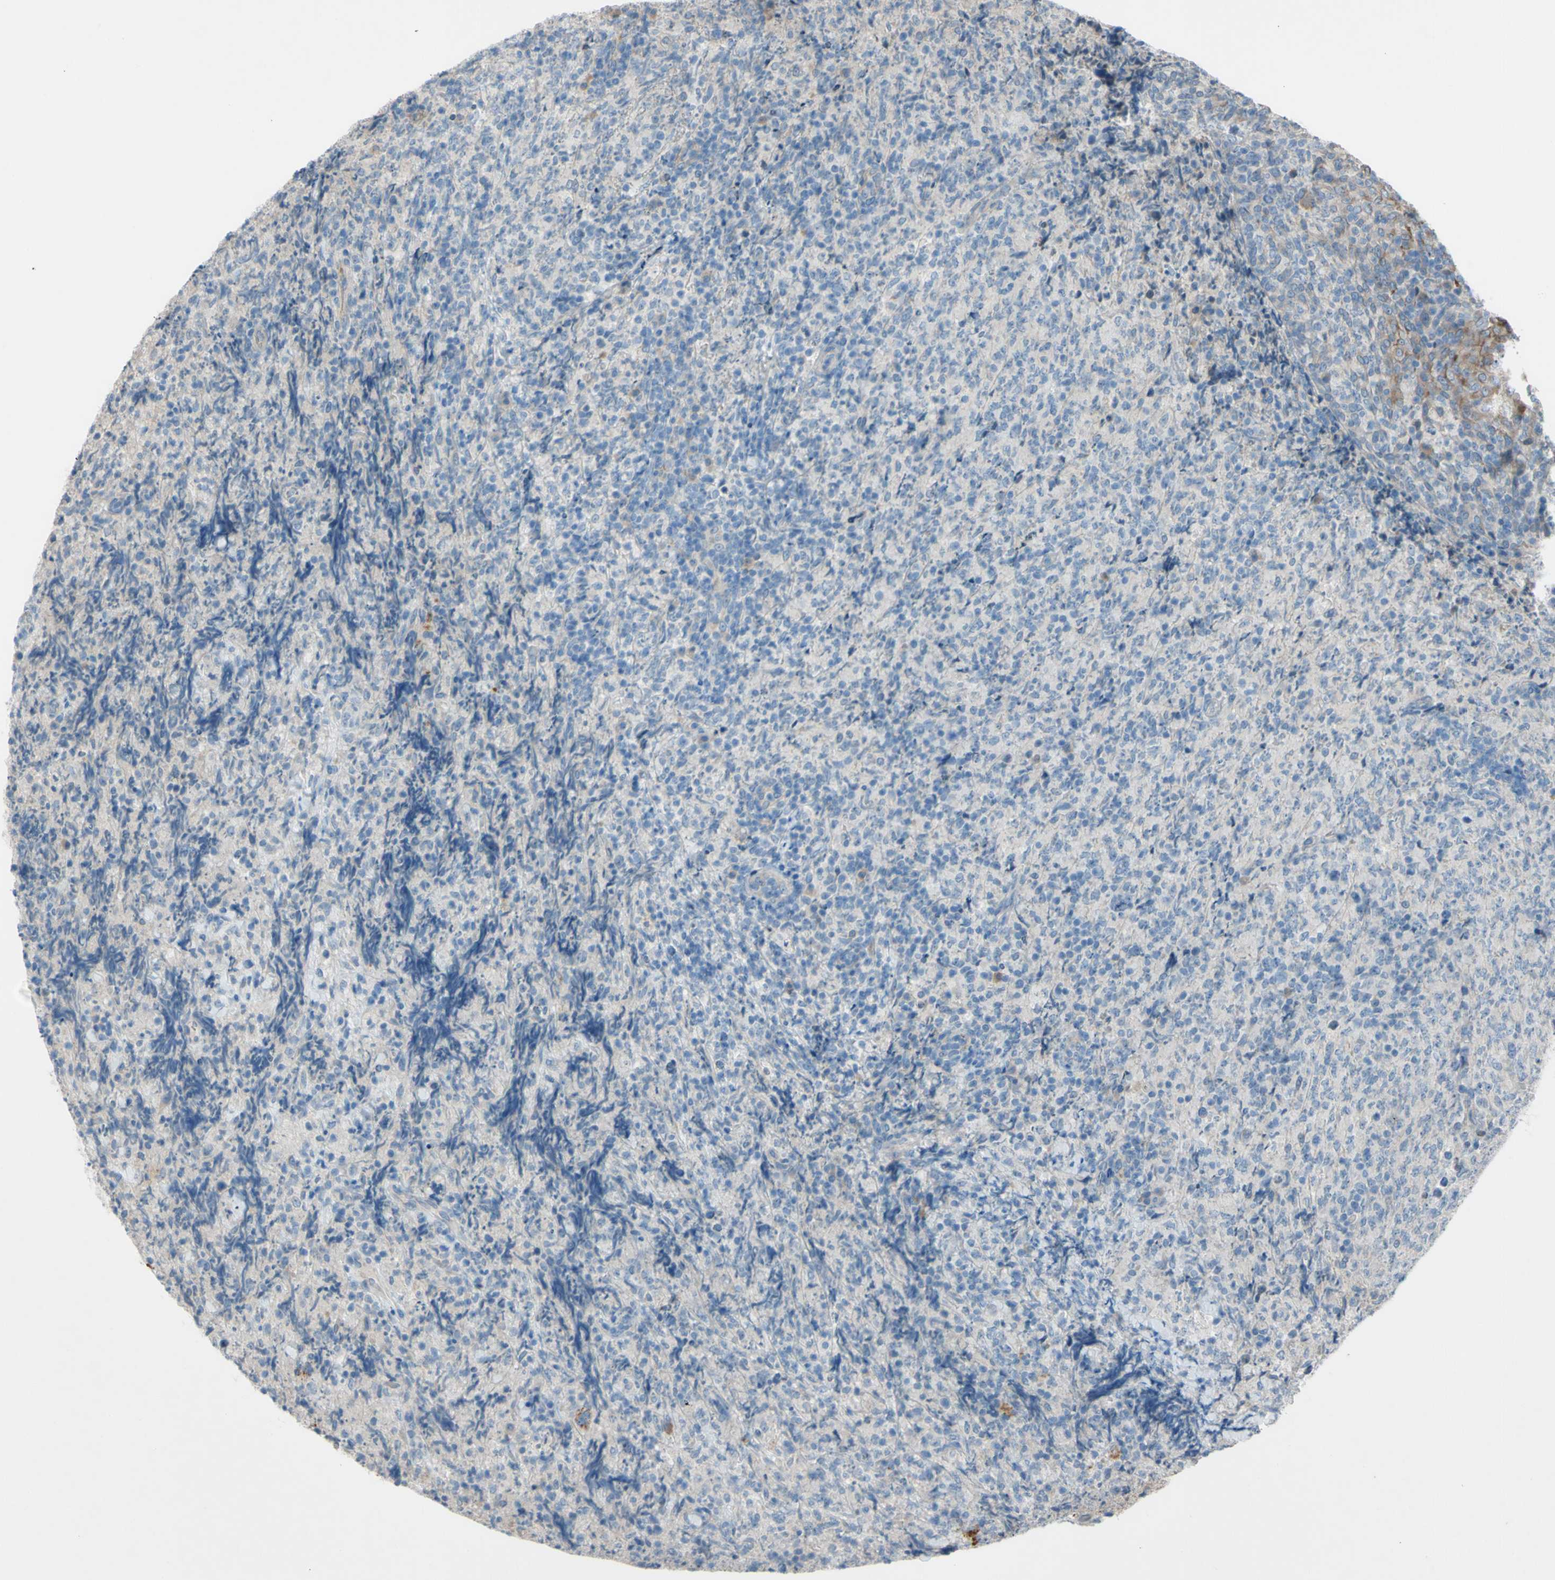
{"staining": {"intensity": "negative", "quantity": "none", "location": "none"}, "tissue": "lymphoma", "cell_type": "Tumor cells", "image_type": "cancer", "snomed": [{"axis": "morphology", "description": "Malignant lymphoma, non-Hodgkin's type, High grade"}, {"axis": "topography", "description": "Tonsil"}], "caption": "High-grade malignant lymphoma, non-Hodgkin's type was stained to show a protein in brown. There is no significant expression in tumor cells.", "gene": "ATRN", "patient": {"sex": "female", "age": 36}}